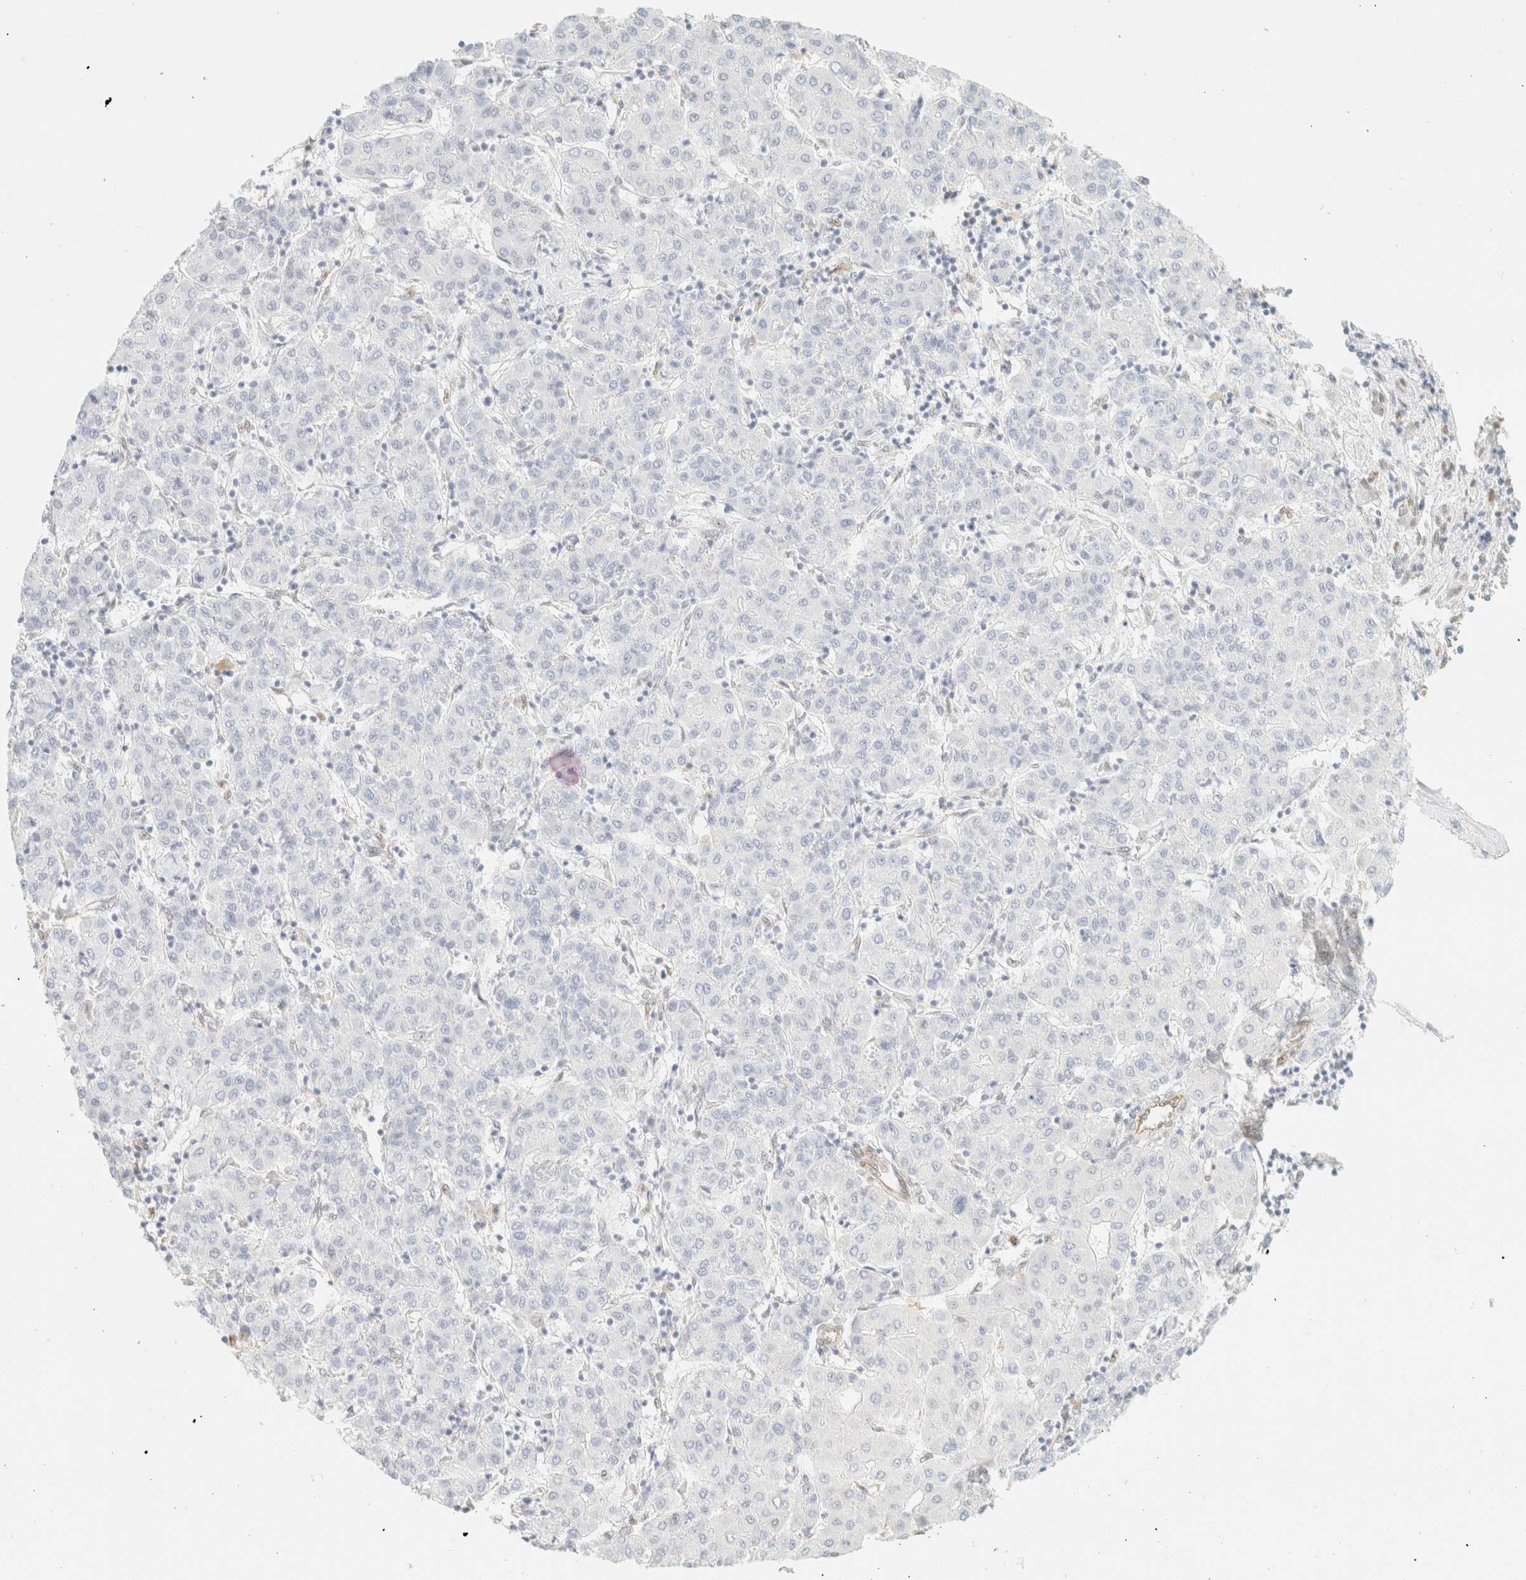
{"staining": {"intensity": "negative", "quantity": "none", "location": "none"}, "tissue": "liver cancer", "cell_type": "Tumor cells", "image_type": "cancer", "snomed": [{"axis": "morphology", "description": "Carcinoma, Hepatocellular, NOS"}, {"axis": "topography", "description": "Liver"}], "caption": "This is an immunohistochemistry (IHC) image of hepatocellular carcinoma (liver). There is no expression in tumor cells.", "gene": "ZSCAN18", "patient": {"sex": "male", "age": 65}}